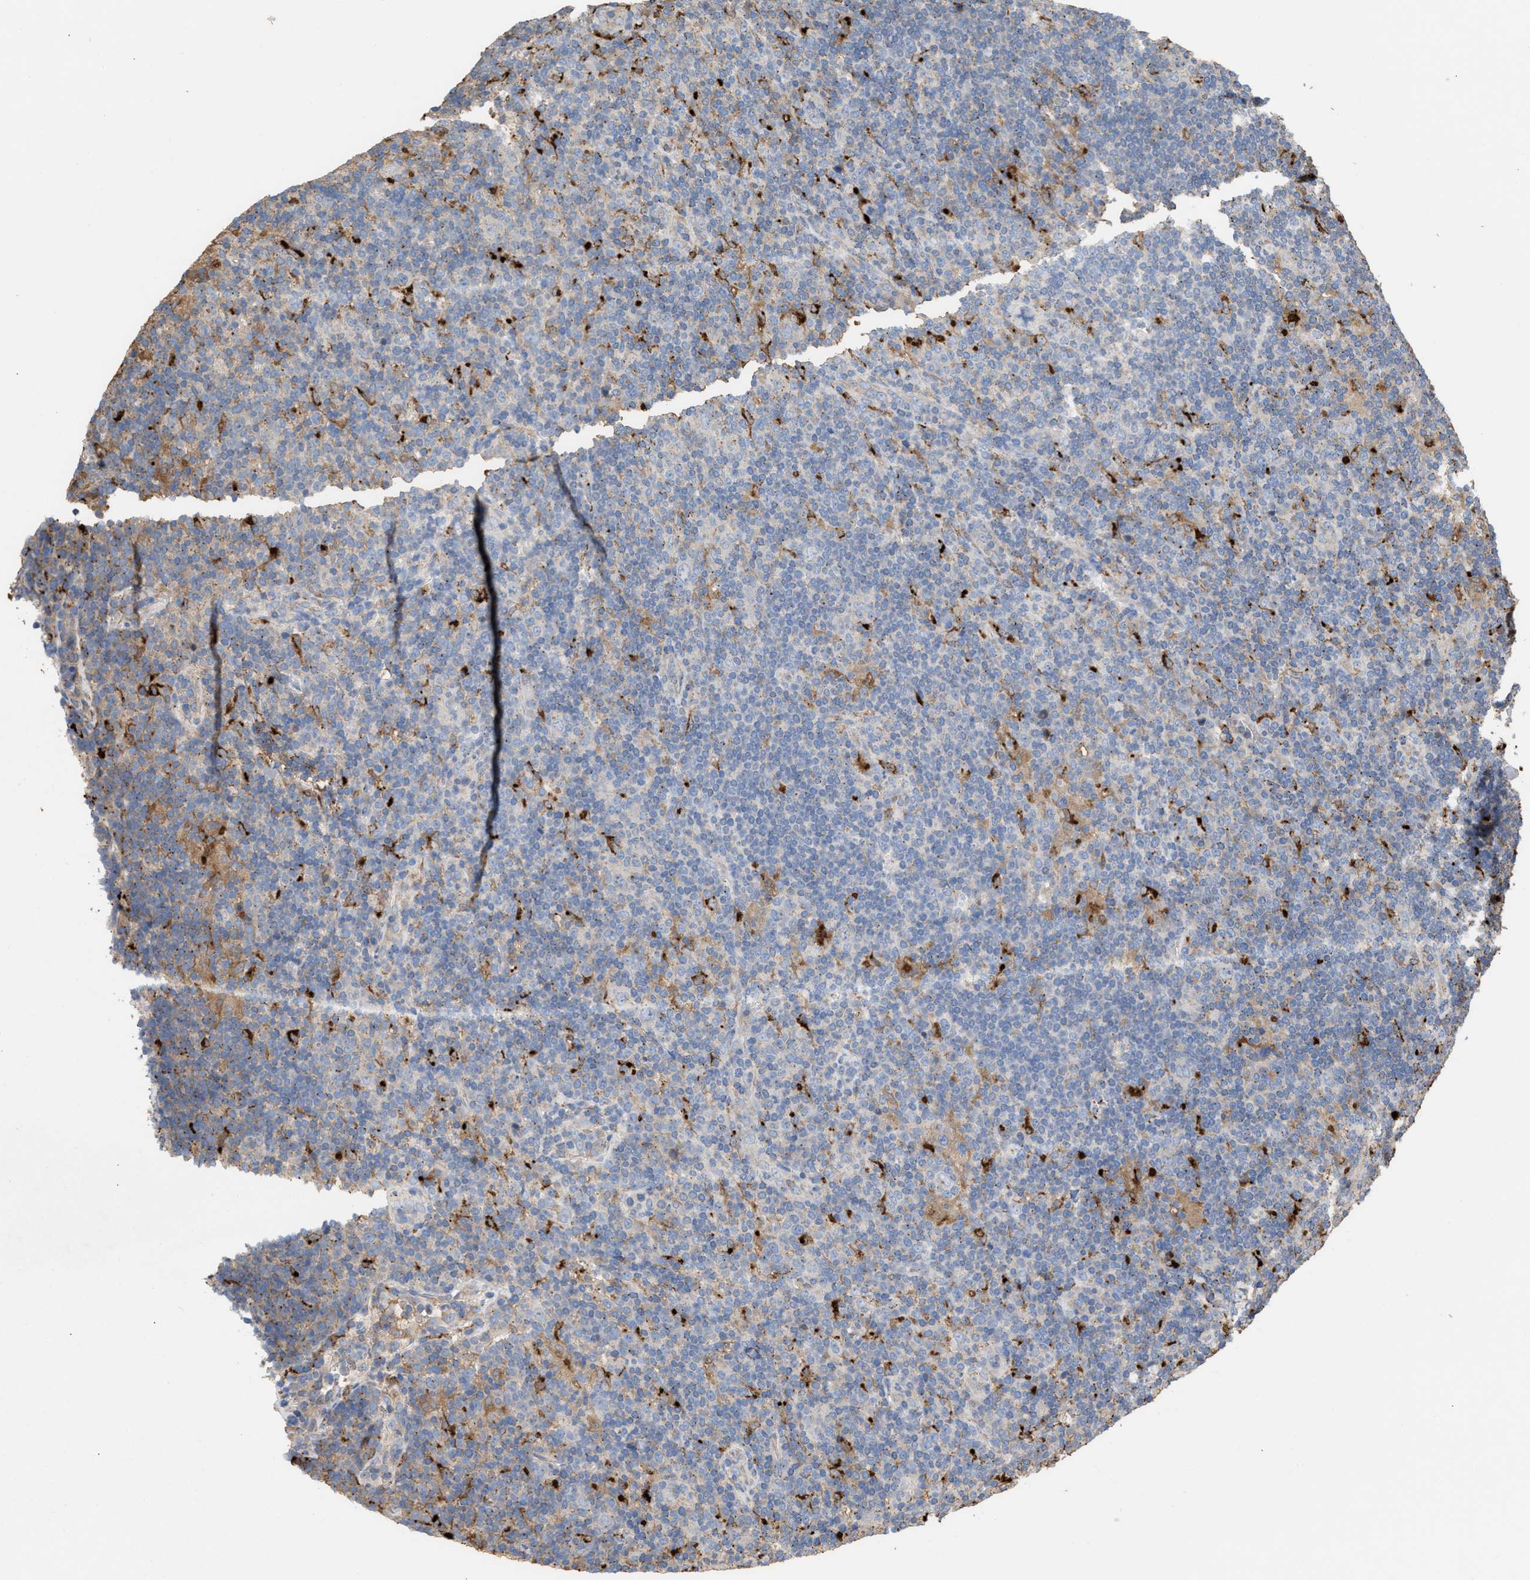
{"staining": {"intensity": "negative", "quantity": "none", "location": "none"}, "tissue": "lymphoma", "cell_type": "Tumor cells", "image_type": "cancer", "snomed": [{"axis": "morphology", "description": "Hodgkin's disease, NOS"}, {"axis": "topography", "description": "Lymph node"}], "caption": "A histopathology image of Hodgkin's disease stained for a protein reveals no brown staining in tumor cells. Nuclei are stained in blue.", "gene": "ELMO3", "patient": {"sex": "female", "age": 57}}